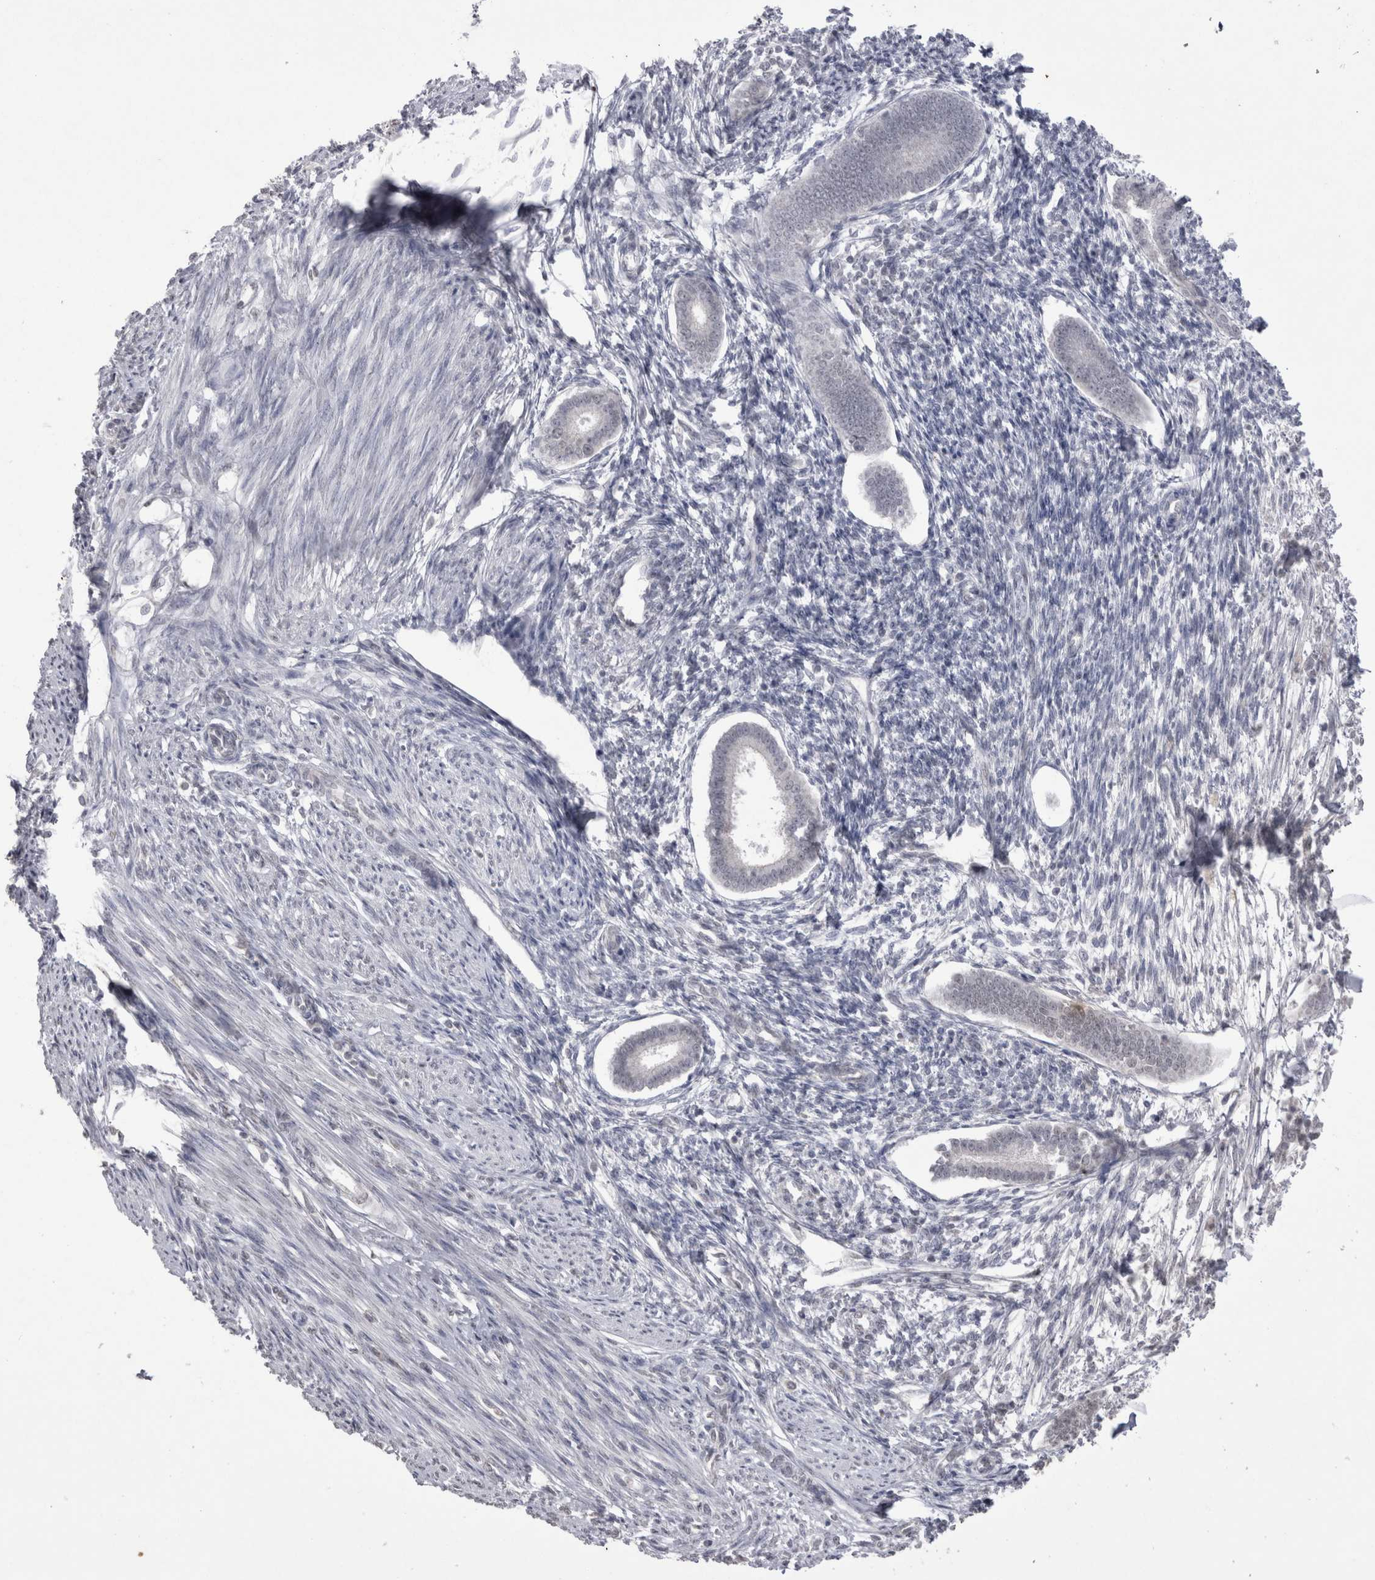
{"staining": {"intensity": "negative", "quantity": "none", "location": "none"}, "tissue": "endometrium", "cell_type": "Cells in endometrial stroma", "image_type": "normal", "snomed": [{"axis": "morphology", "description": "Normal tissue, NOS"}, {"axis": "topography", "description": "Endometrium"}], "caption": "Benign endometrium was stained to show a protein in brown. There is no significant expression in cells in endometrial stroma. (DAB immunohistochemistry, high magnification).", "gene": "DDX4", "patient": {"sex": "female", "age": 56}}